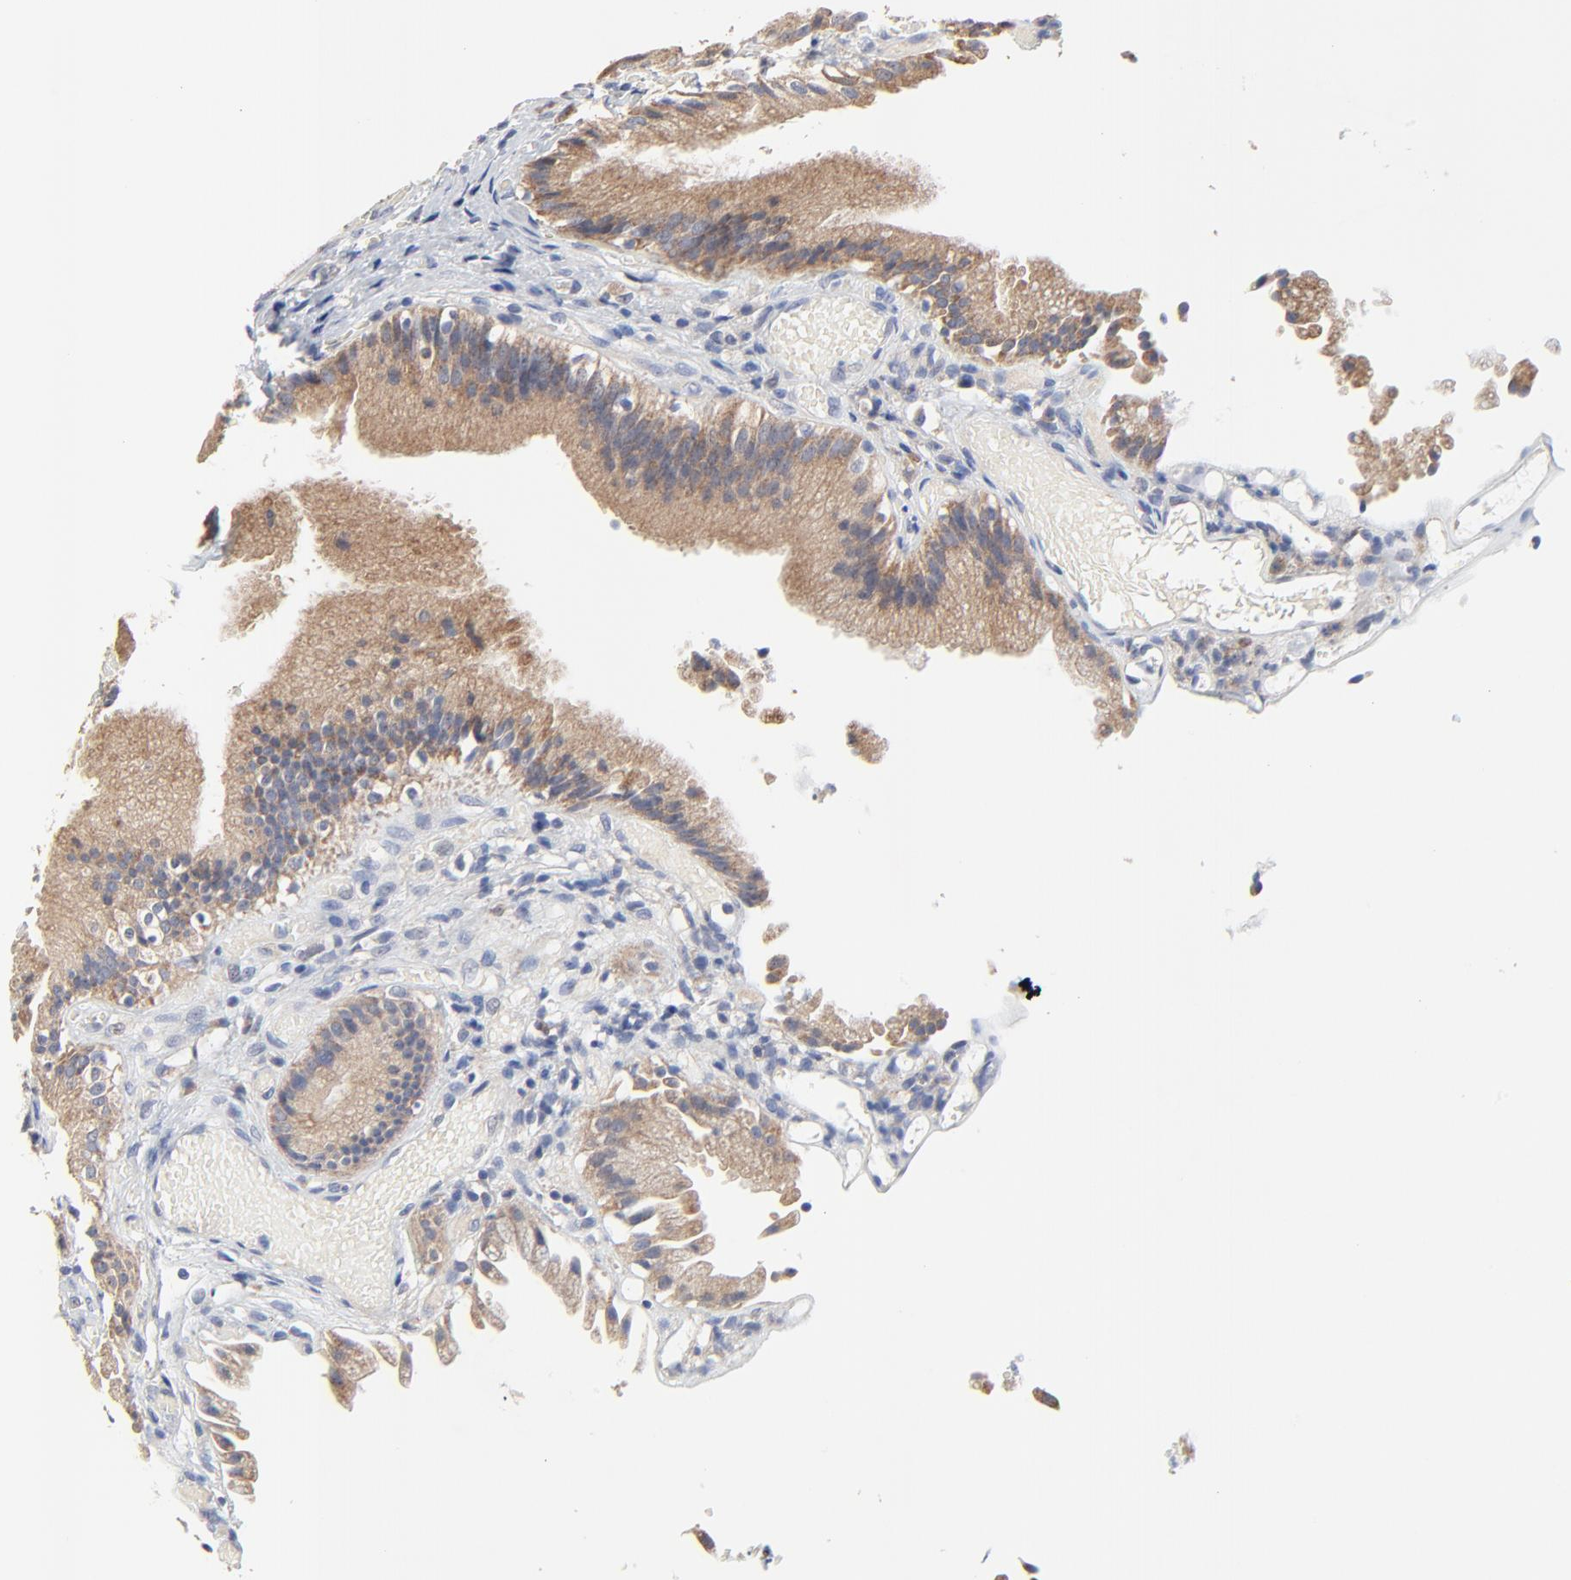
{"staining": {"intensity": "moderate", "quantity": ">75%", "location": "cytoplasmic/membranous"}, "tissue": "gallbladder", "cell_type": "Glandular cells", "image_type": "normal", "snomed": [{"axis": "morphology", "description": "Normal tissue, NOS"}, {"axis": "topography", "description": "Gallbladder"}], "caption": "Approximately >75% of glandular cells in normal human gallbladder demonstrate moderate cytoplasmic/membranous protein staining as visualized by brown immunohistochemical staining.", "gene": "DHRSX", "patient": {"sex": "male", "age": 65}}